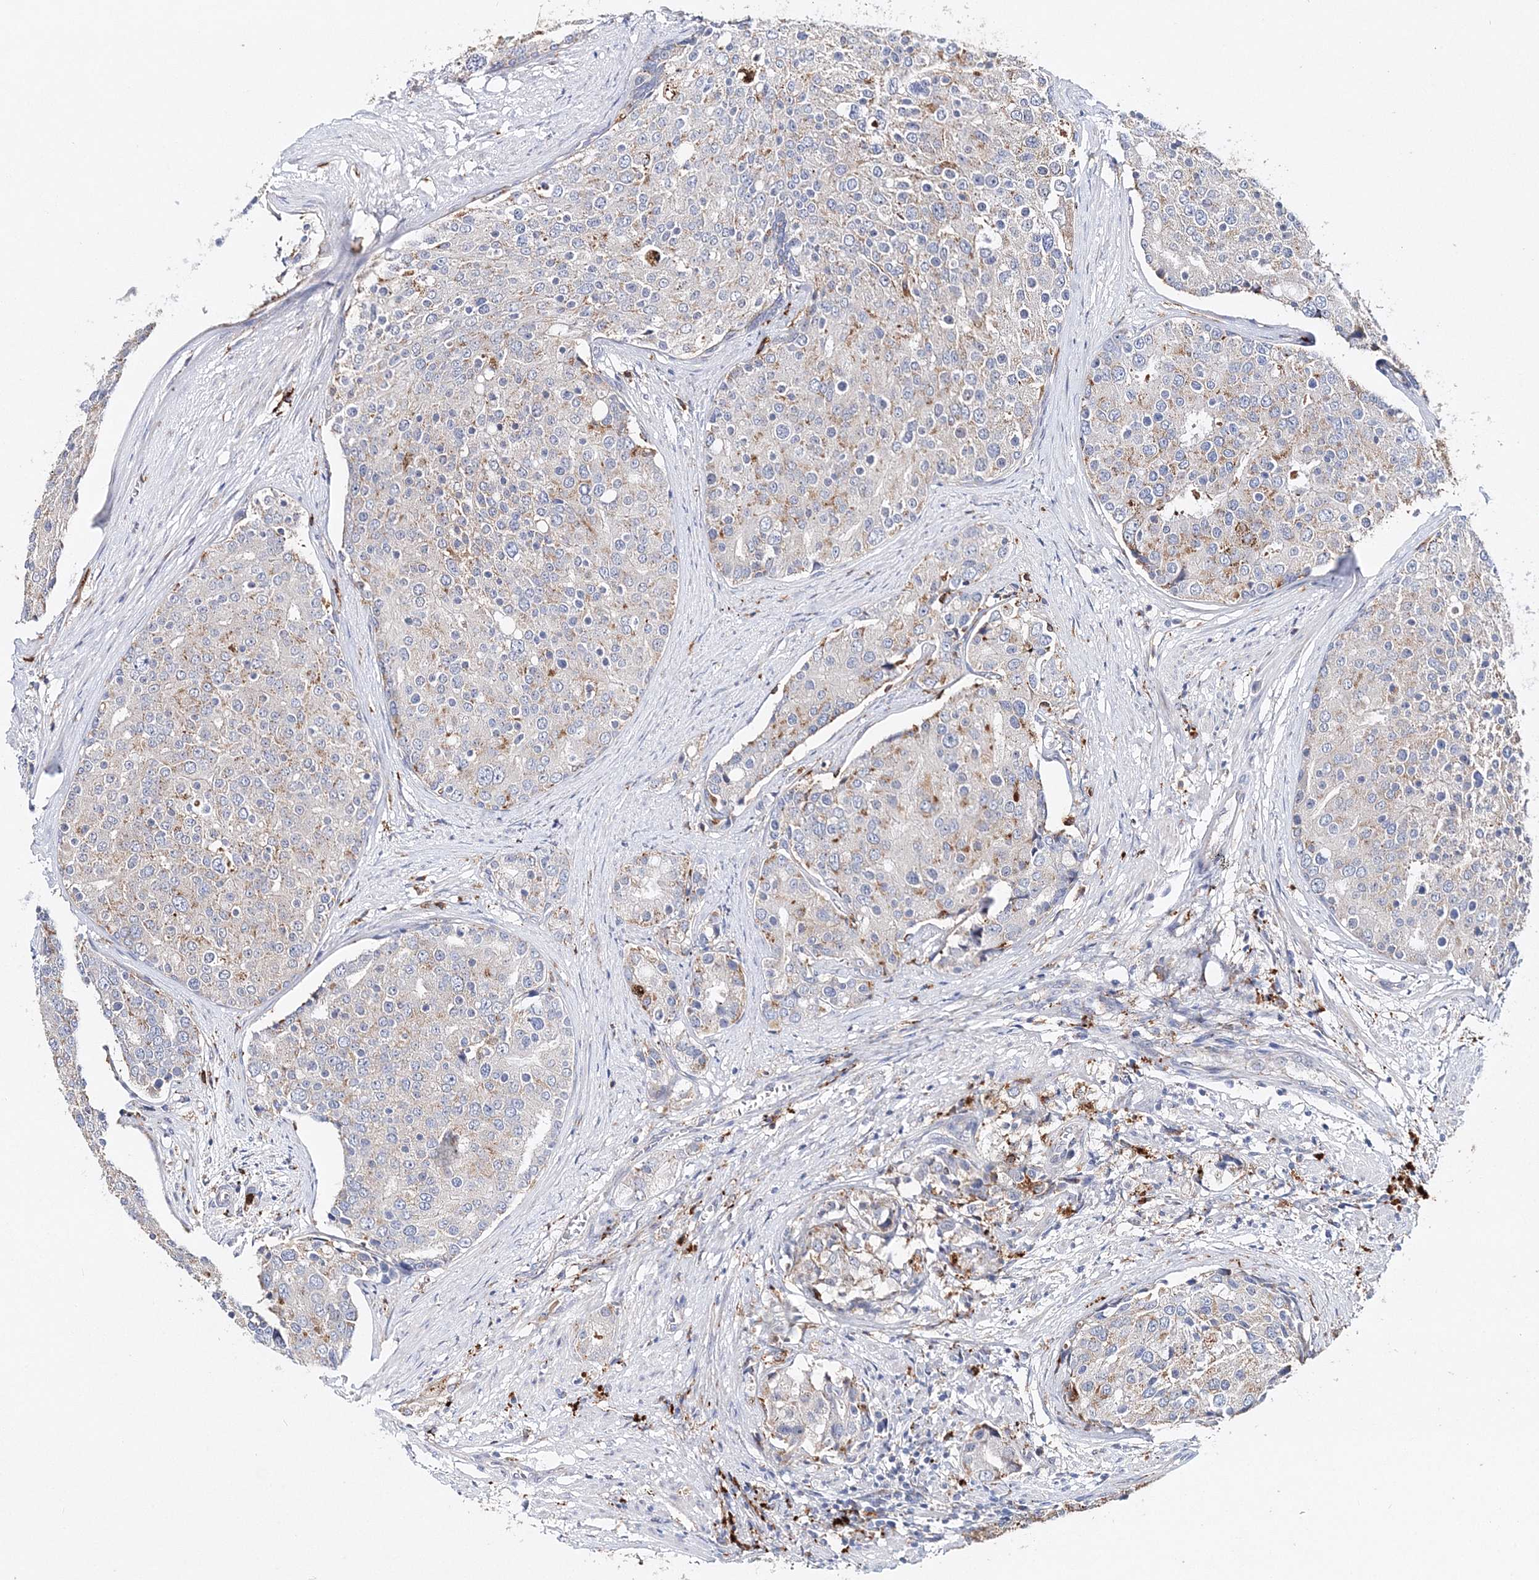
{"staining": {"intensity": "strong", "quantity": "25%-75%", "location": "cytoplasmic/membranous"}, "tissue": "prostate cancer", "cell_type": "Tumor cells", "image_type": "cancer", "snomed": [{"axis": "morphology", "description": "Adenocarcinoma, High grade"}, {"axis": "topography", "description": "Prostate"}], "caption": "A photomicrograph showing strong cytoplasmic/membranous staining in approximately 25%-75% of tumor cells in prostate cancer, as visualized by brown immunohistochemical staining.", "gene": "C3orf38", "patient": {"sex": "male", "age": 50}}